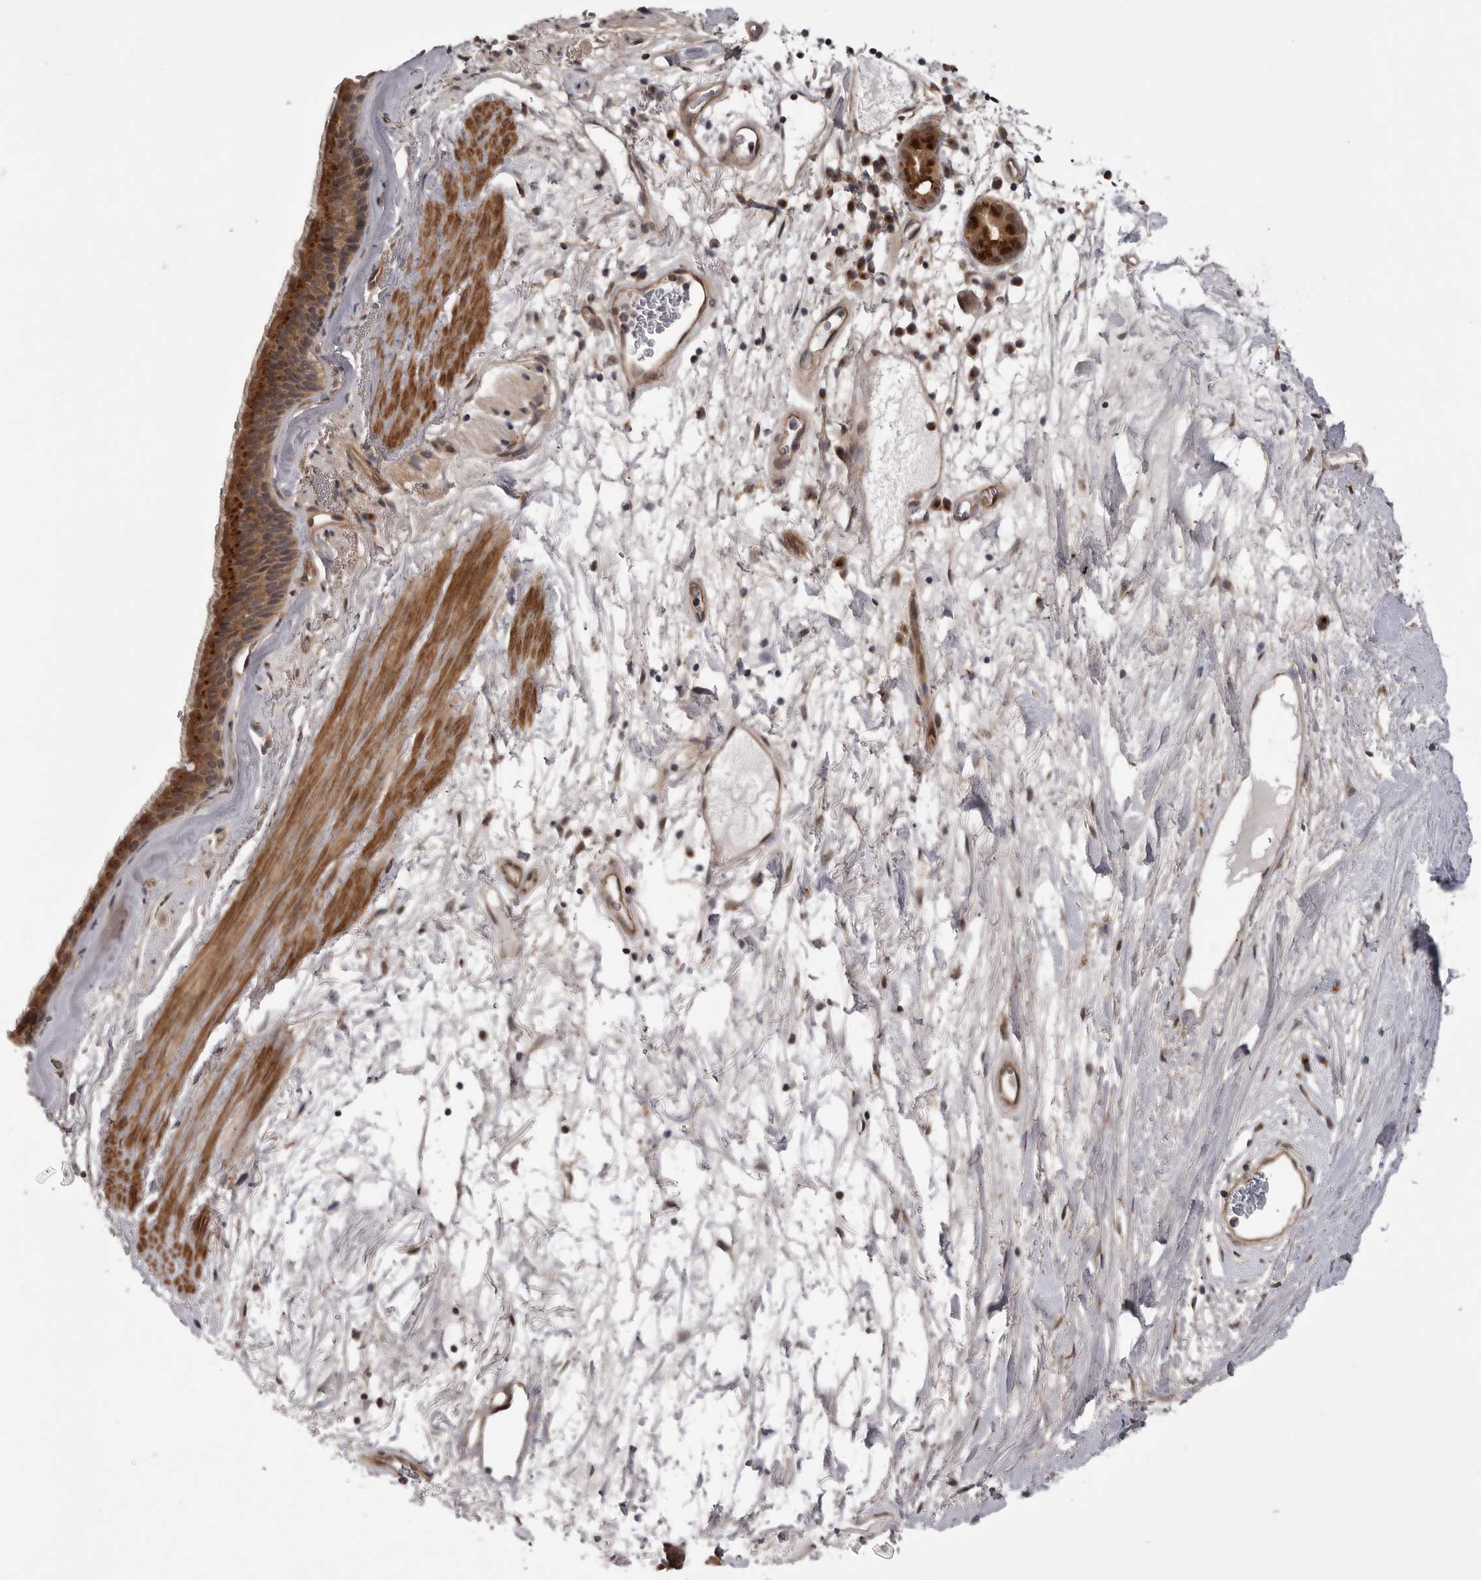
{"staining": {"intensity": "moderate", "quantity": ">75%", "location": "cytoplasmic/membranous,nuclear"}, "tissue": "bronchus", "cell_type": "Respiratory epithelial cells", "image_type": "normal", "snomed": [{"axis": "morphology", "description": "Normal tissue, NOS"}, {"axis": "topography", "description": "Cartilage tissue"}], "caption": "Immunohistochemical staining of unremarkable human bronchus displays >75% levels of moderate cytoplasmic/membranous,nuclear protein positivity in approximately >75% of respiratory epithelial cells.", "gene": "PDCL", "patient": {"sex": "female", "age": 63}}